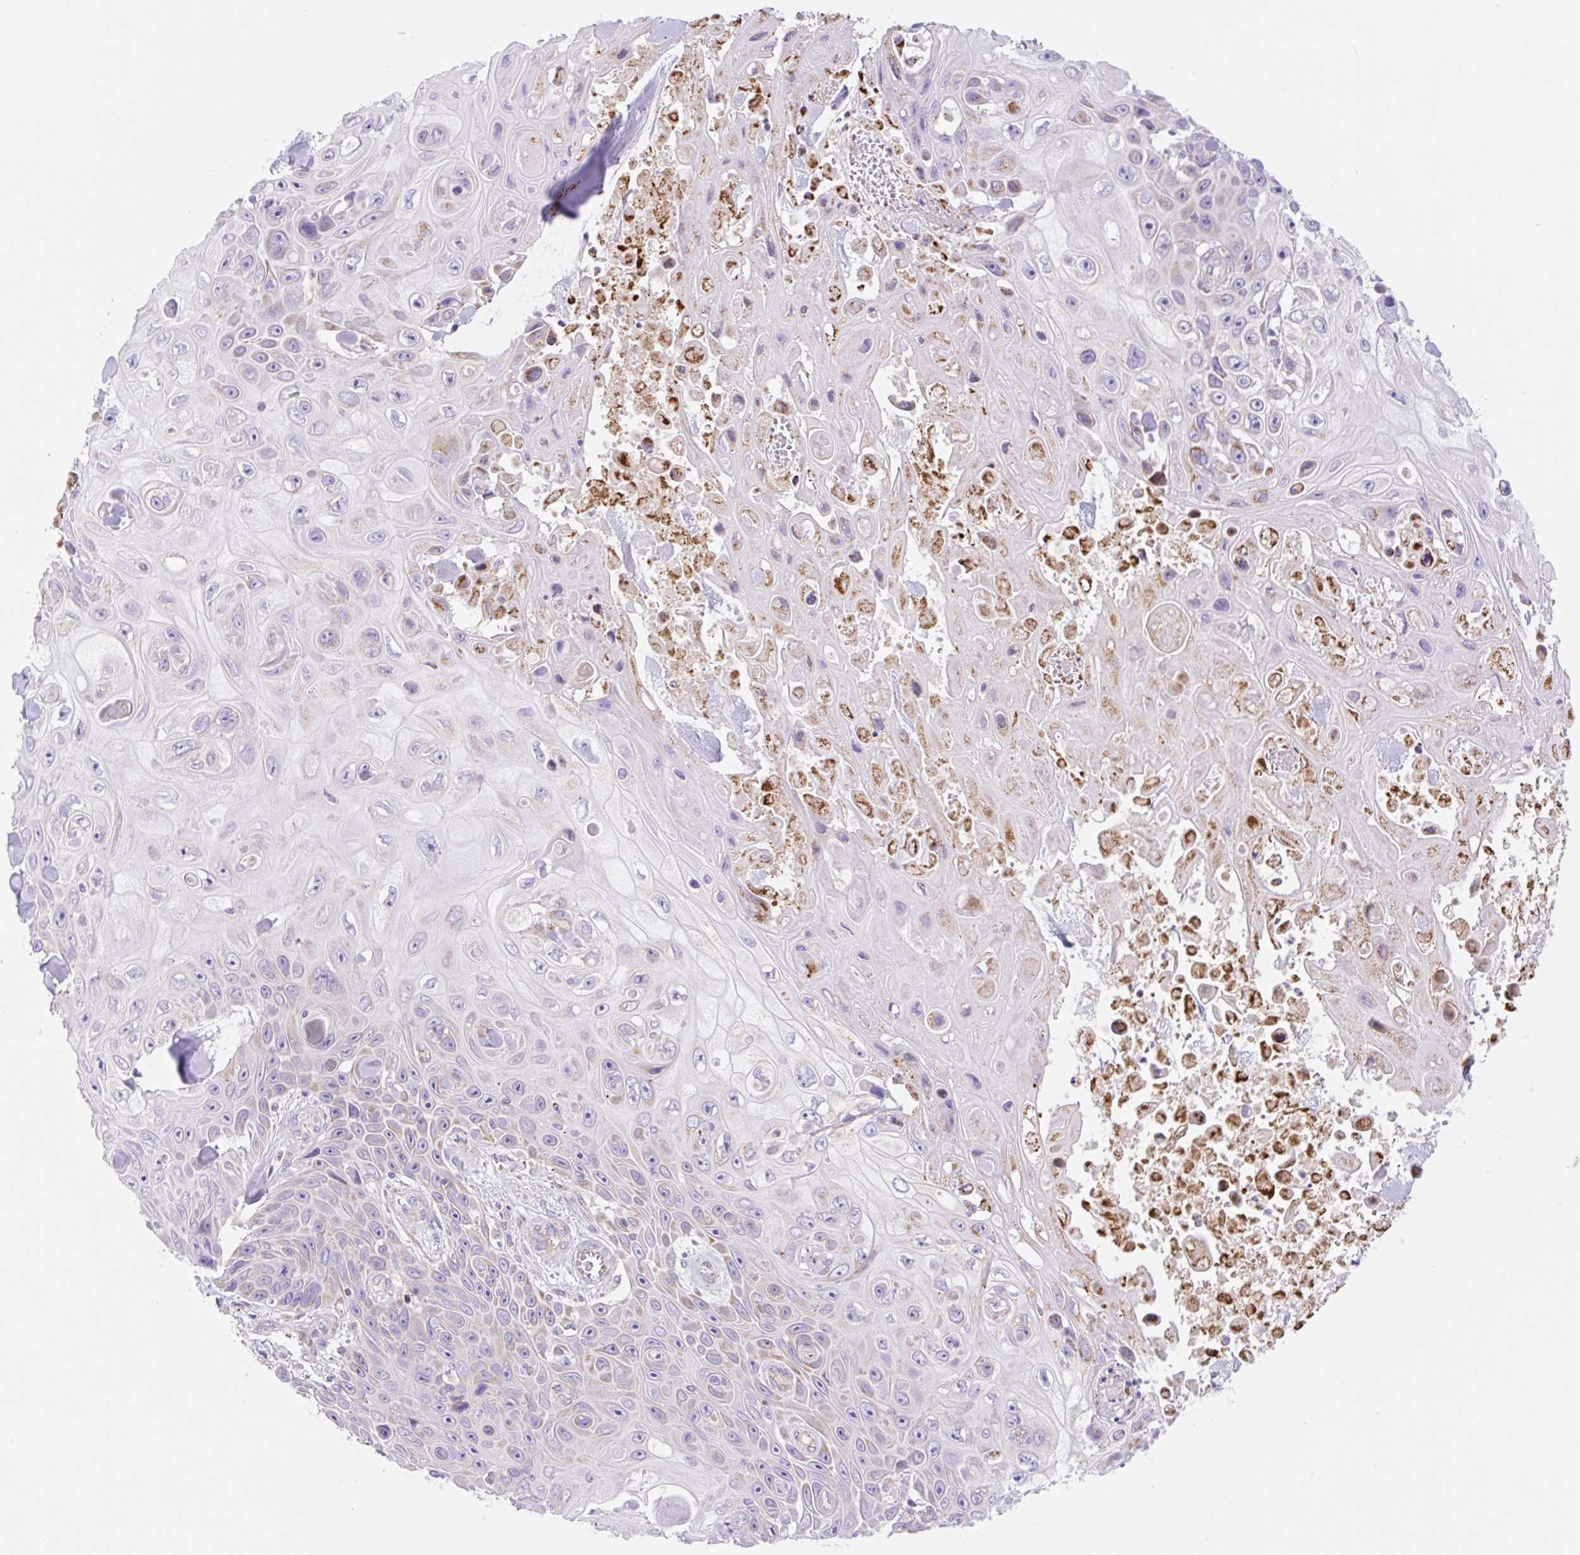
{"staining": {"intensity": "weak", "quantity": "<25%", "location": "cytoplasmic/membranous"}, "tissue": "skin cancer", "cell_type": "Tumor cells", "image_type": "cancer", "snomed": [{"axis": "morphology", "description": "Squamous cell carcinoma, NOS"}, {"axis": "topography", "description": "Skin"}], "caption": "Immunohistochemistry (IHC) micrograph of human skin squamous cell carcinoma stained for a protein (brown), which shows no staining in tumor cells.", "gene": "ETNK2", "patient": {"sex": "male", "age": 82}}